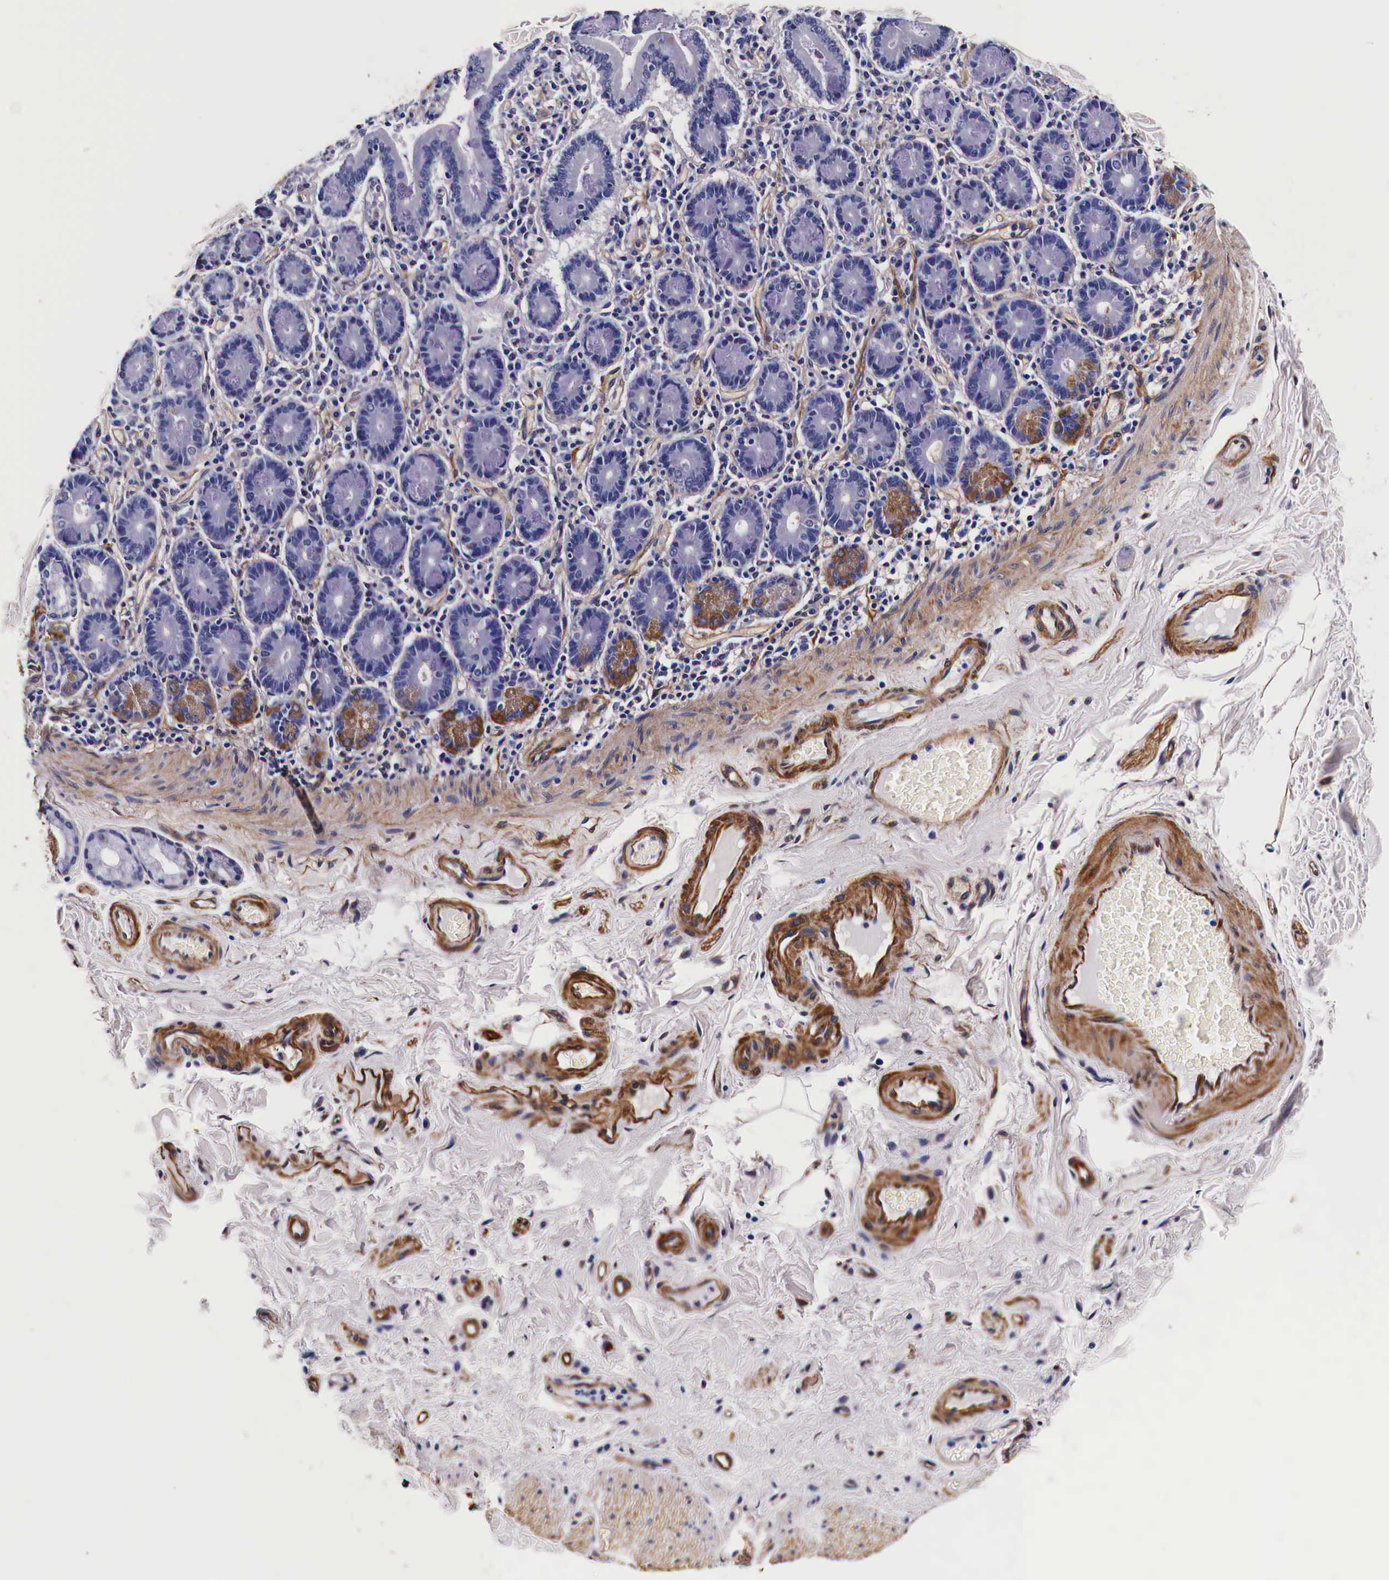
{"staining": {"intensity": "moderate", "quantity": "<25%", "location": "cytoplasmic/membranous"}, "tissue": "adipose tissue", "cell_type": "Adipocytes", "image_type": "normal", "snomed": [{"axis": "morphology", "description": "Normal tissue, NOS"}, {"axis": "topography", "description": "Duodenum"}], "caption": "Immunohistochemical staining of benign human adipose tissue shows <25% levels of moderate cytoplasmic/membranous protein staining in approximately <25% of adipocytes.", "gene": "HSPB1", "patient": {"sex": "male", "age": 63}}